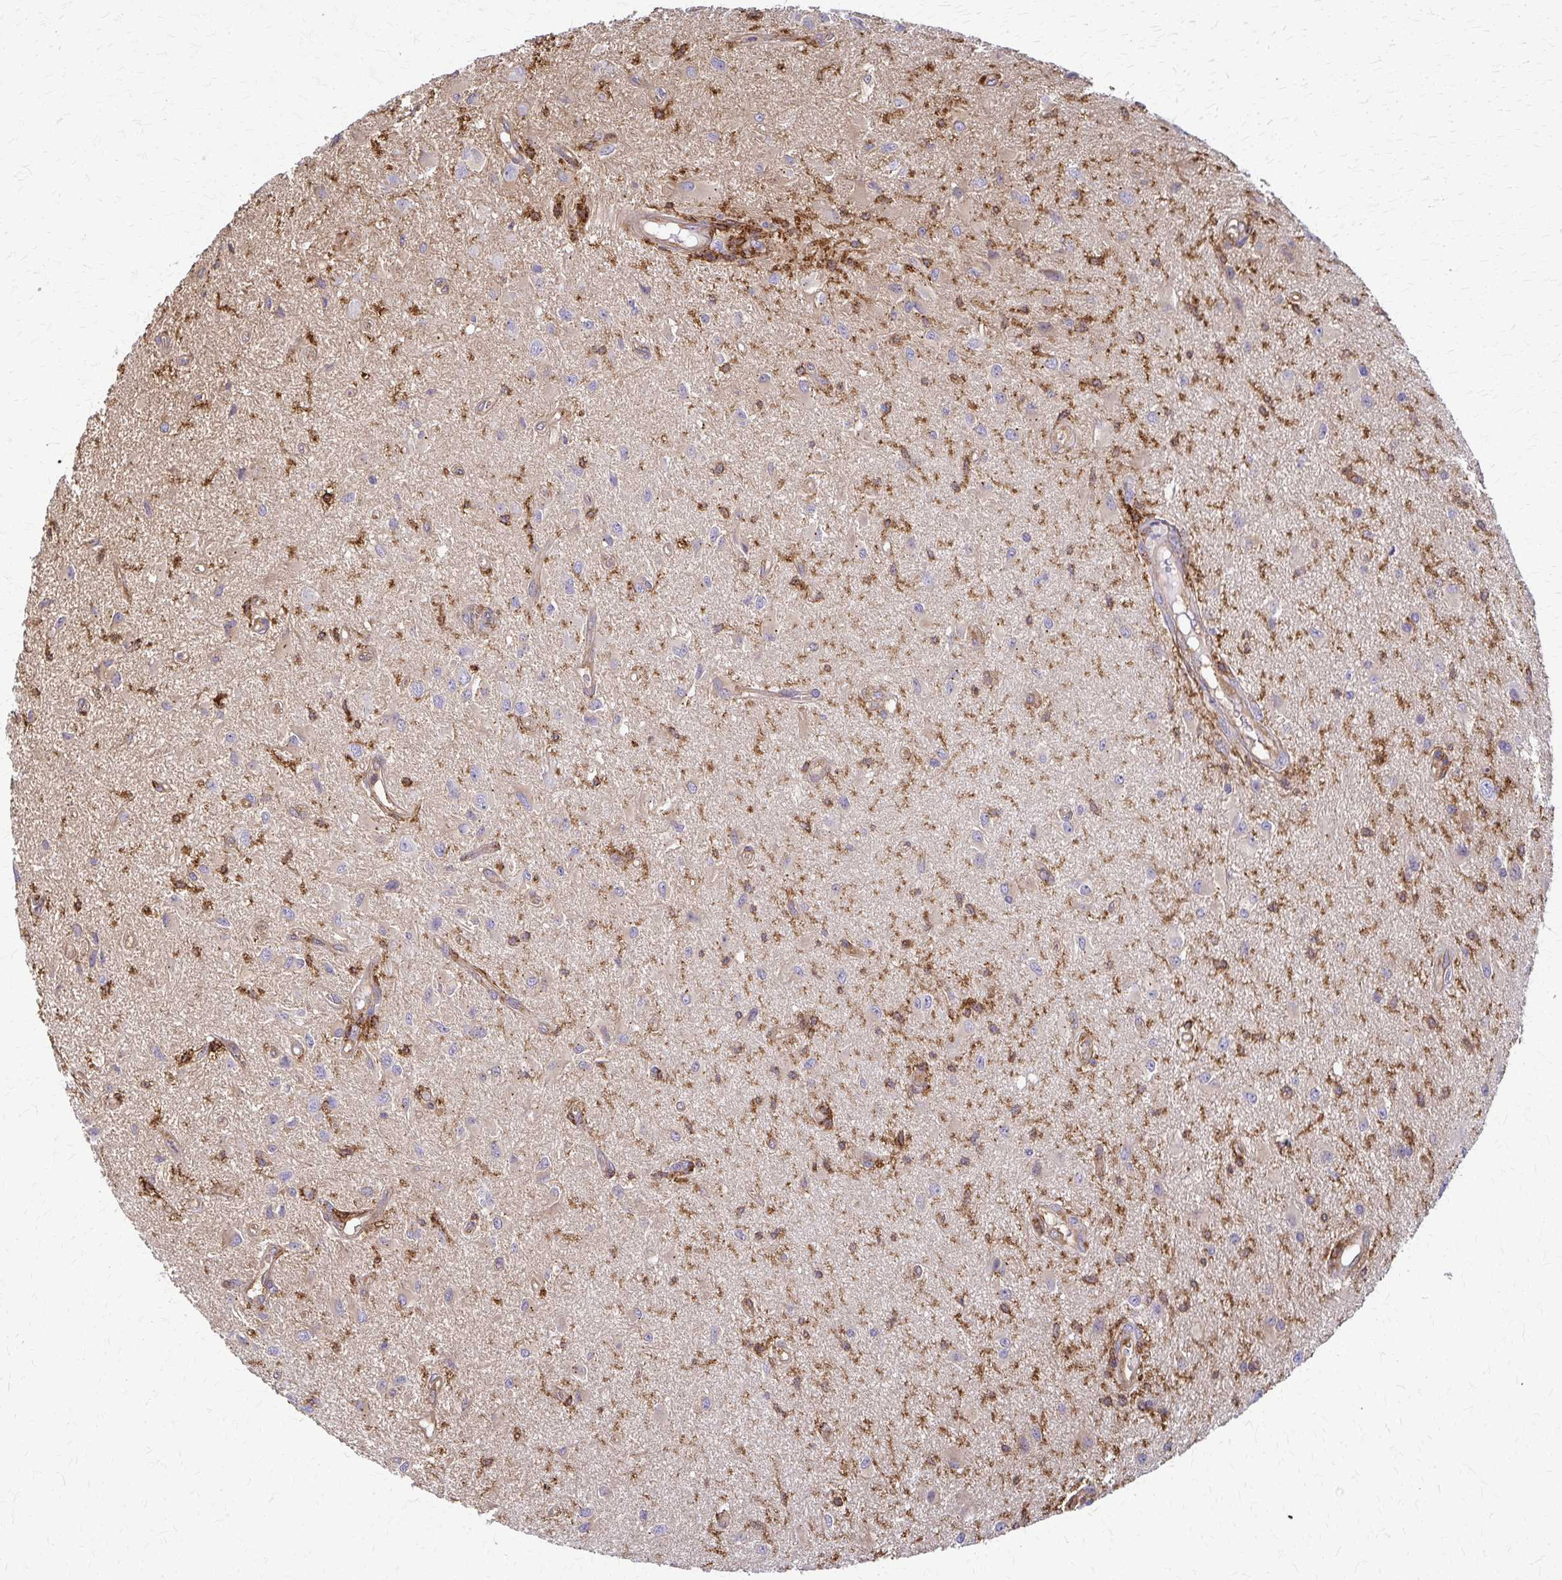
{"staining": {"intensity": "moderate", "quantity": "<25%", "location": "cytoplasmic/membranous"}, "tissue": "glioma", "cell_type": "Tumor cells", "image_type": "cancer", "snomed": [{"axis": "morphology", "description": "Glioma, malignant, High grade"}, {"axis": "topography", "description": "Brain"}], "caption": "The image demonstrates staining of glioma, revealing moderate cytoplasmic/membranous protein expression (brown color) within tumor cells.", "gene": "WASF2", "patient": {"sex": "male", "age": 67}}